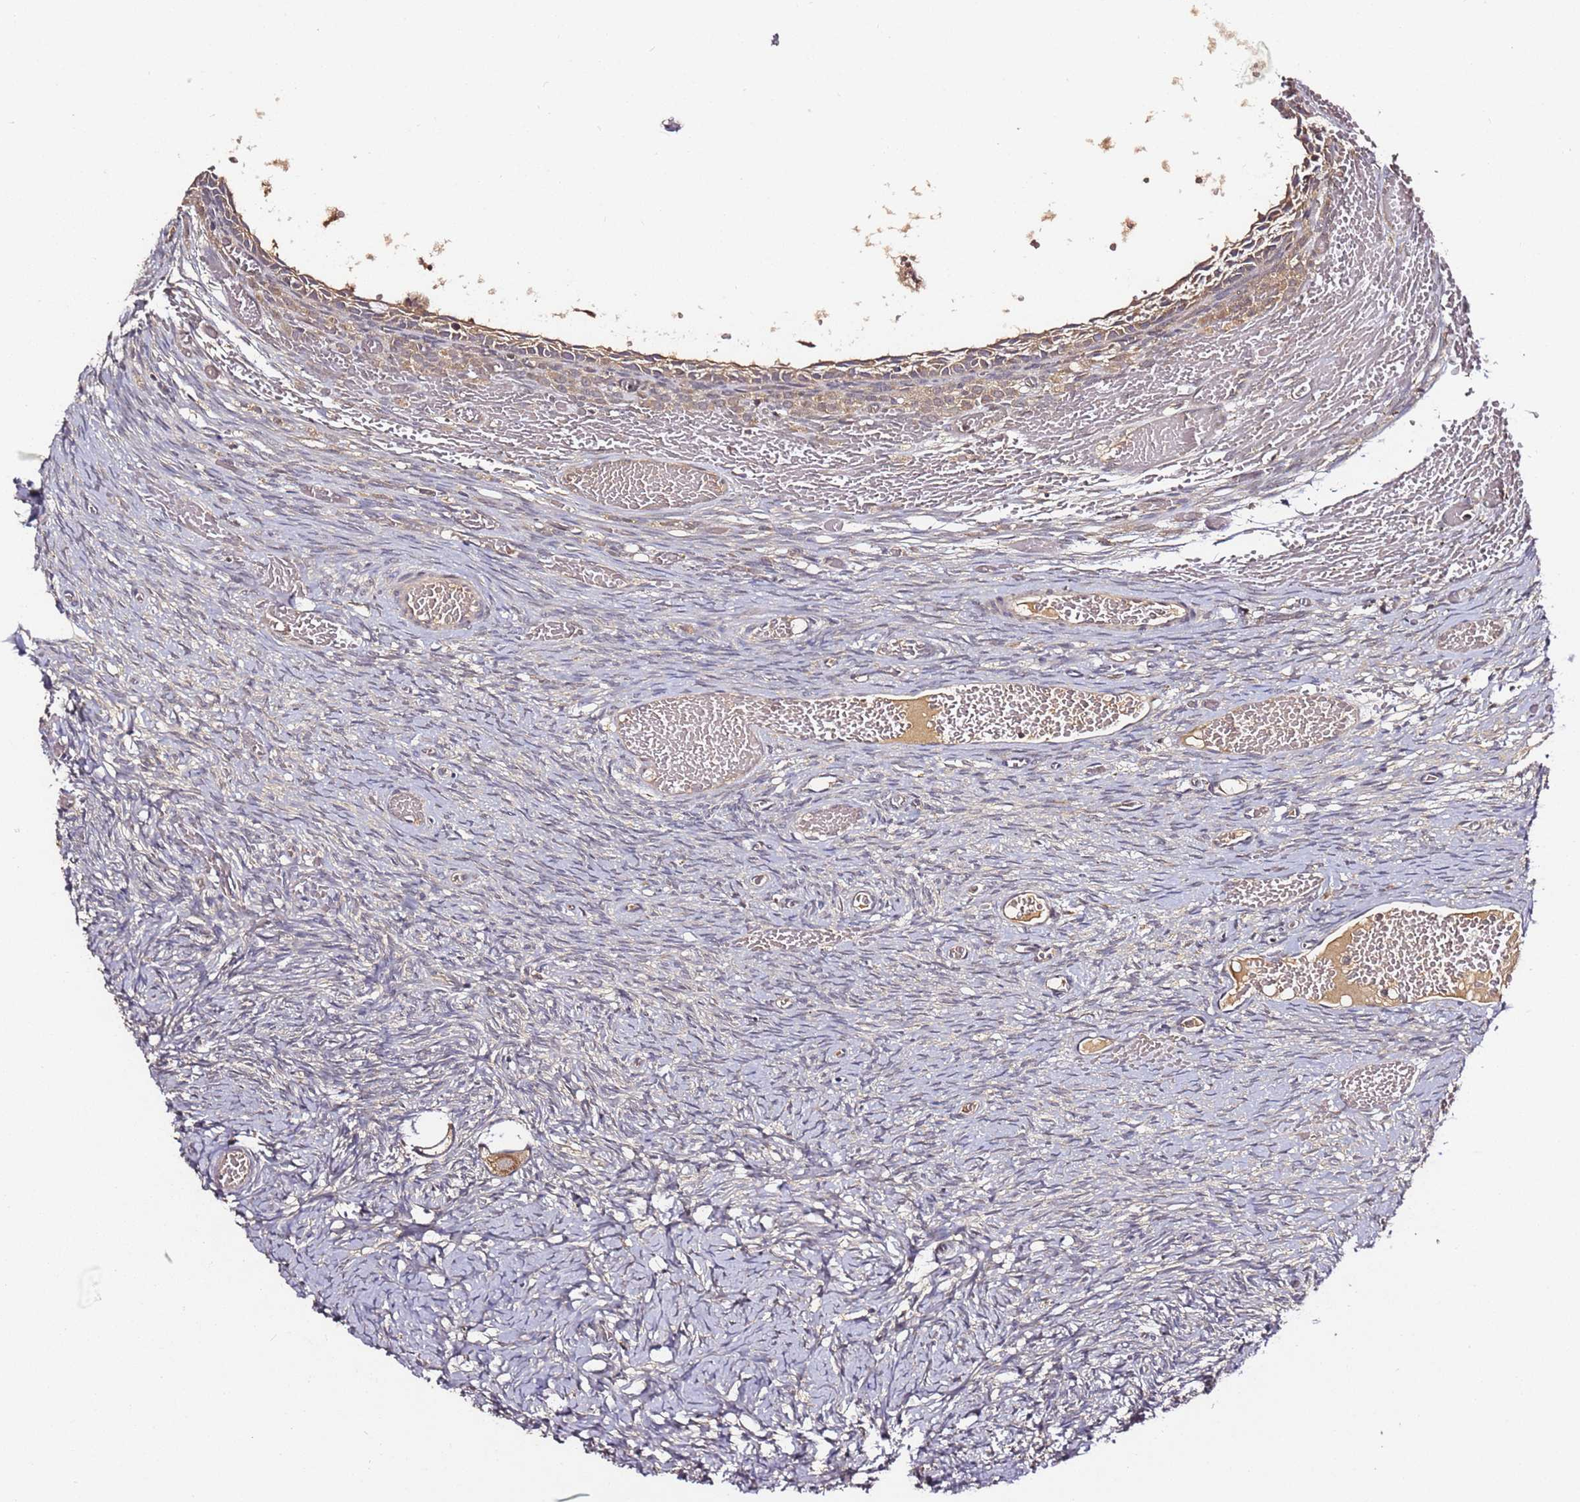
{"staining": {"intensity": "moderate", "quantity": ">75%", "location": "cytoplasmic/membranous"}, "tissue": "ovary", "cell_type": "Follicle cells", "image_type": "normal", "snomed": [{"axis": "morphology", "description": "Adenocarcinoma, NOS"}, {"axis": "topography", "description": "Endometrium"}], "caption": "Immunohistochemistry (IHC) image of unremarkable ovary: human ovary stained using immunohistochemistry (IHC) shows medium levels of moderate protein expression localized specifically in the cytoplasmic/membranous of follicle cells, appearing as a cytoplasmic/membranous brown color.", "gene": "C6orf136", "patient": {"sex": "female", "age": 32}}